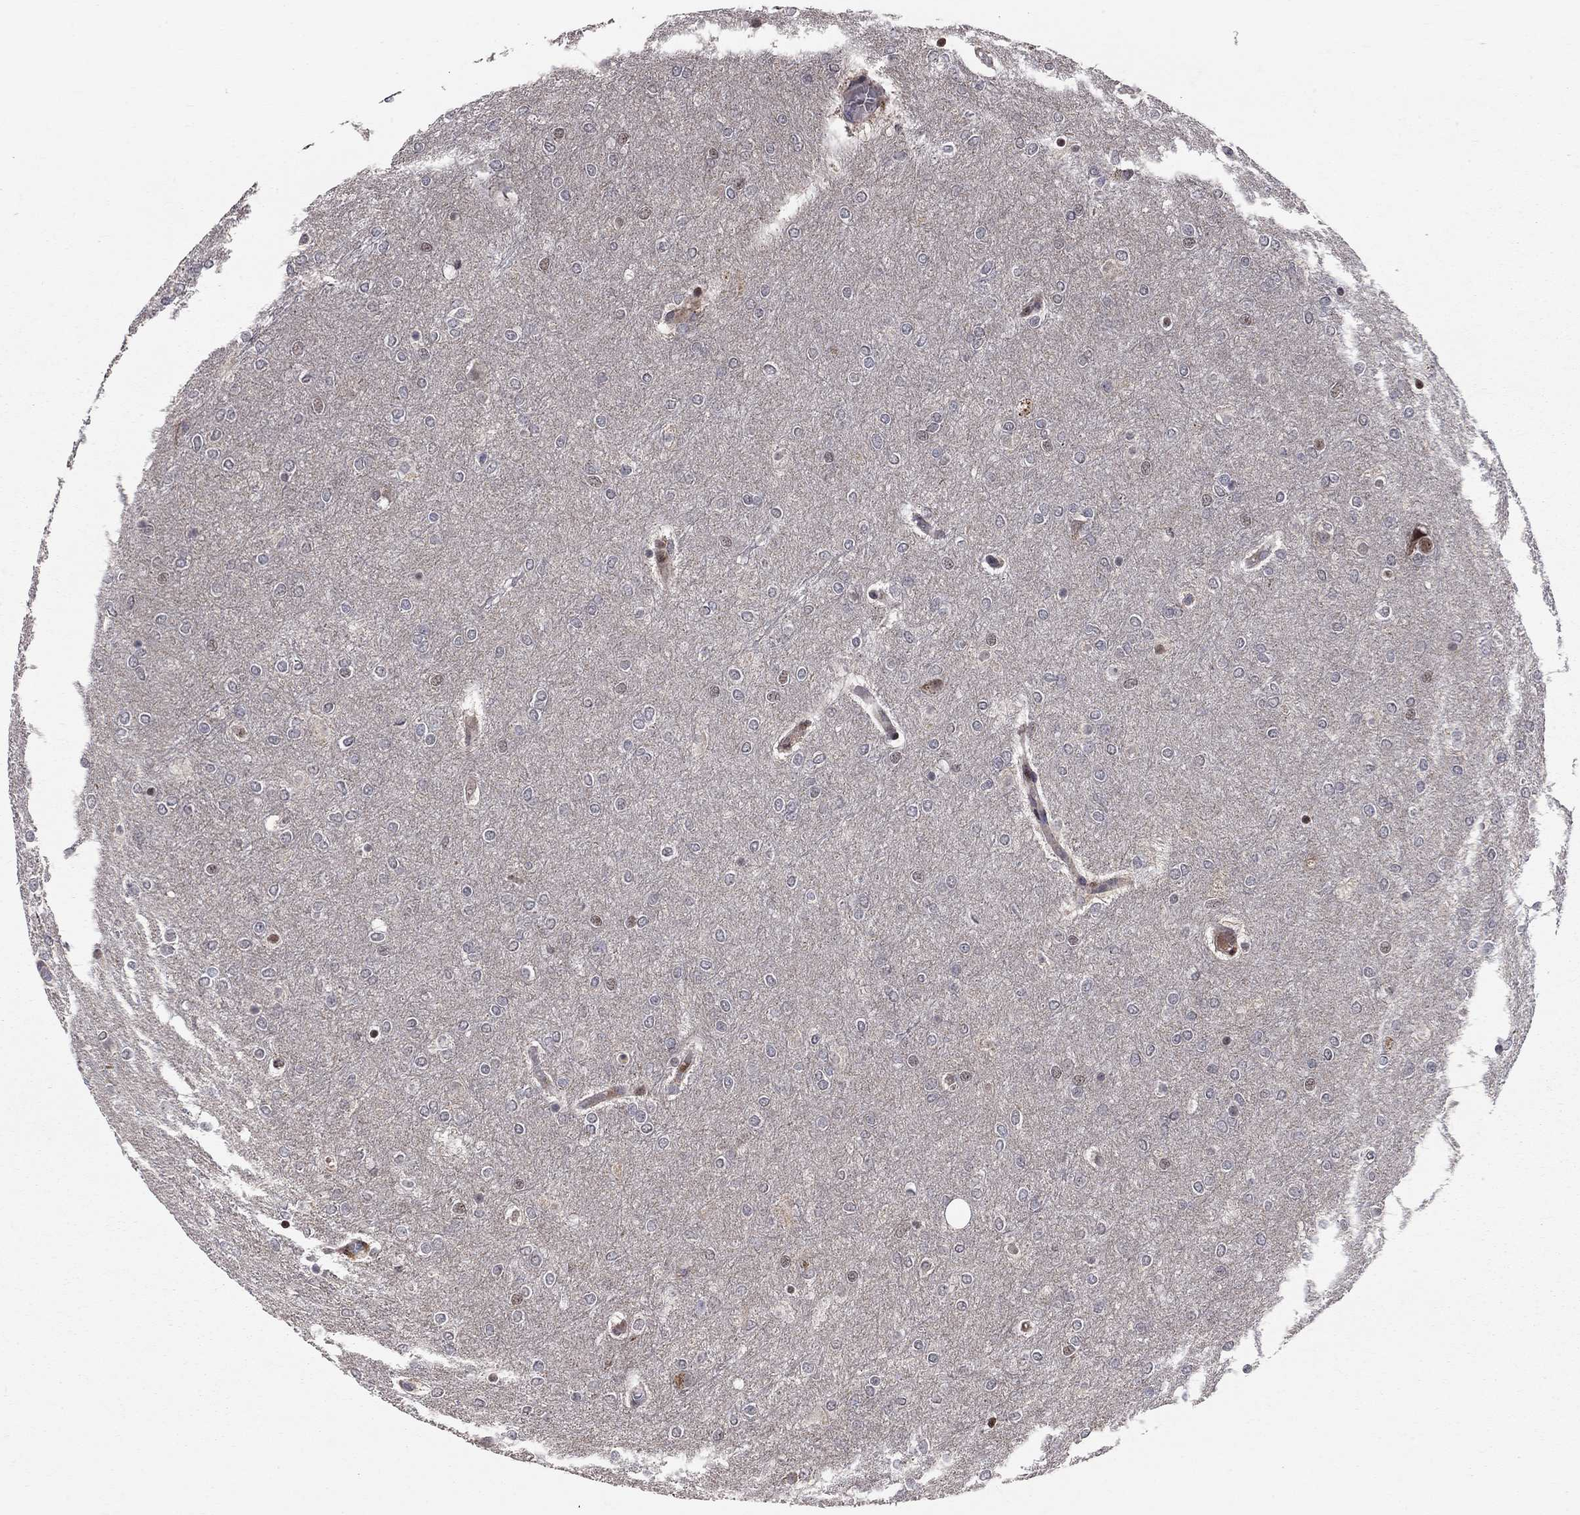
{"staining": {"intensity": "negative", "quantity": "none", "location": "none"}, "tissue": "glioma", "cell_type": "Tumor cells", "image_type": "cancer", "snomed": [{"axis": "morphology", "description": "Glioma, malignant, High grade"}, {"axis": "topography", "description": "Brain"}], "caption": "There is no significant expression in tumor cells of glioma. (DAB IHC visualized using brightfield microscopy, high magnification).", "gene": "HDAC3", "patient": {"sex": "female", "age": 61}}